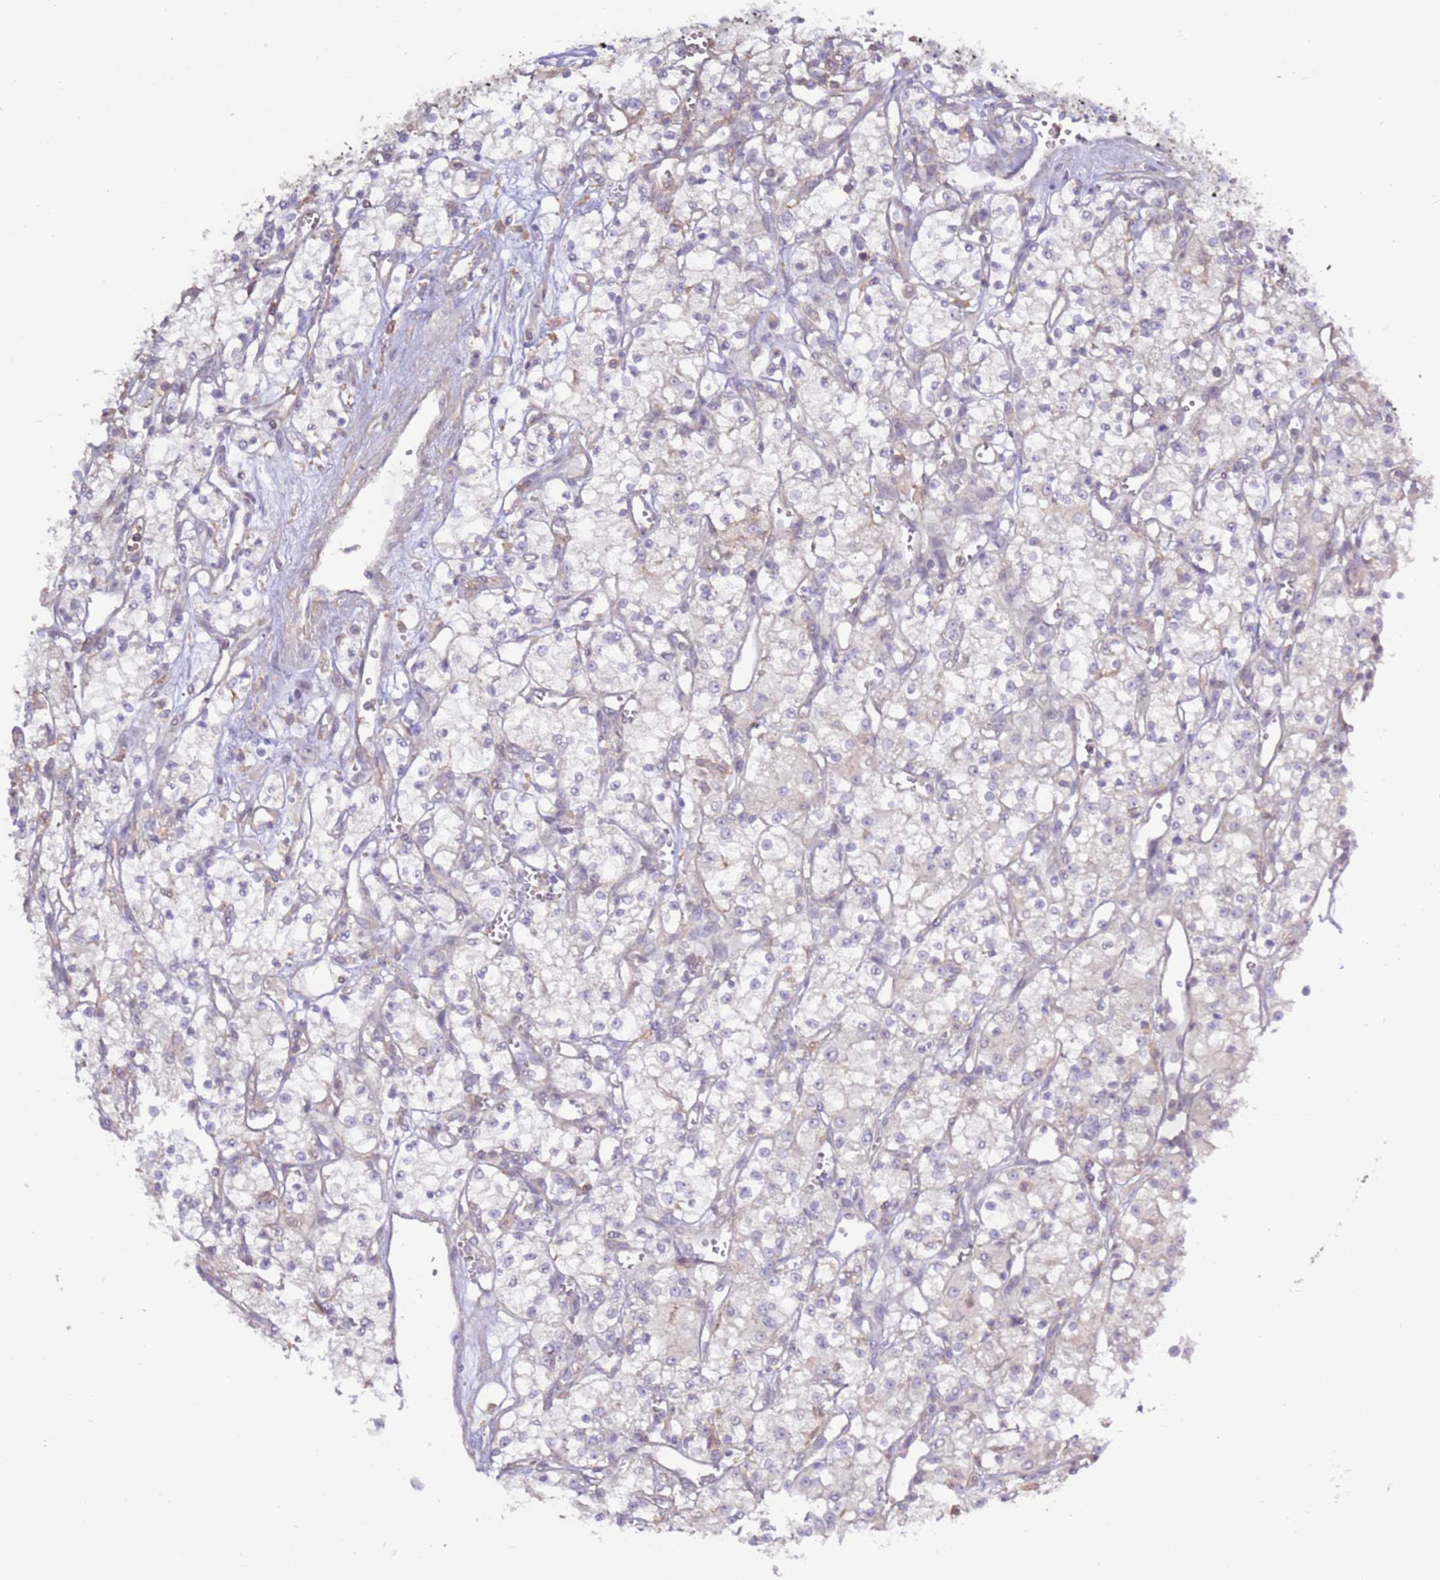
{"staining": {"intensity": "negative", "quantity": "none", "location": "none"}, "tissue": "renal cancer", "cell_type": "Tumor cells", "image_type": "cancer", "snomed": [{"axis": "morphology", "description": "Adenocarcinoma, NOS"}, {"axis": "topography", "description": "Kidney"}], "caption": "Renal cancer (adenocarcinoma) was stained to show a protein in brown. There is no significant expression in tumor cells. (Stains: DAB (3,3'-diaminobenzidine) immunohistochemistry with hematoxylin counter stain, Microscopy: brightfield microscopy at high magnification).", "gene": "EVA1B", "patient": {"sex": "male", "age": 59}}